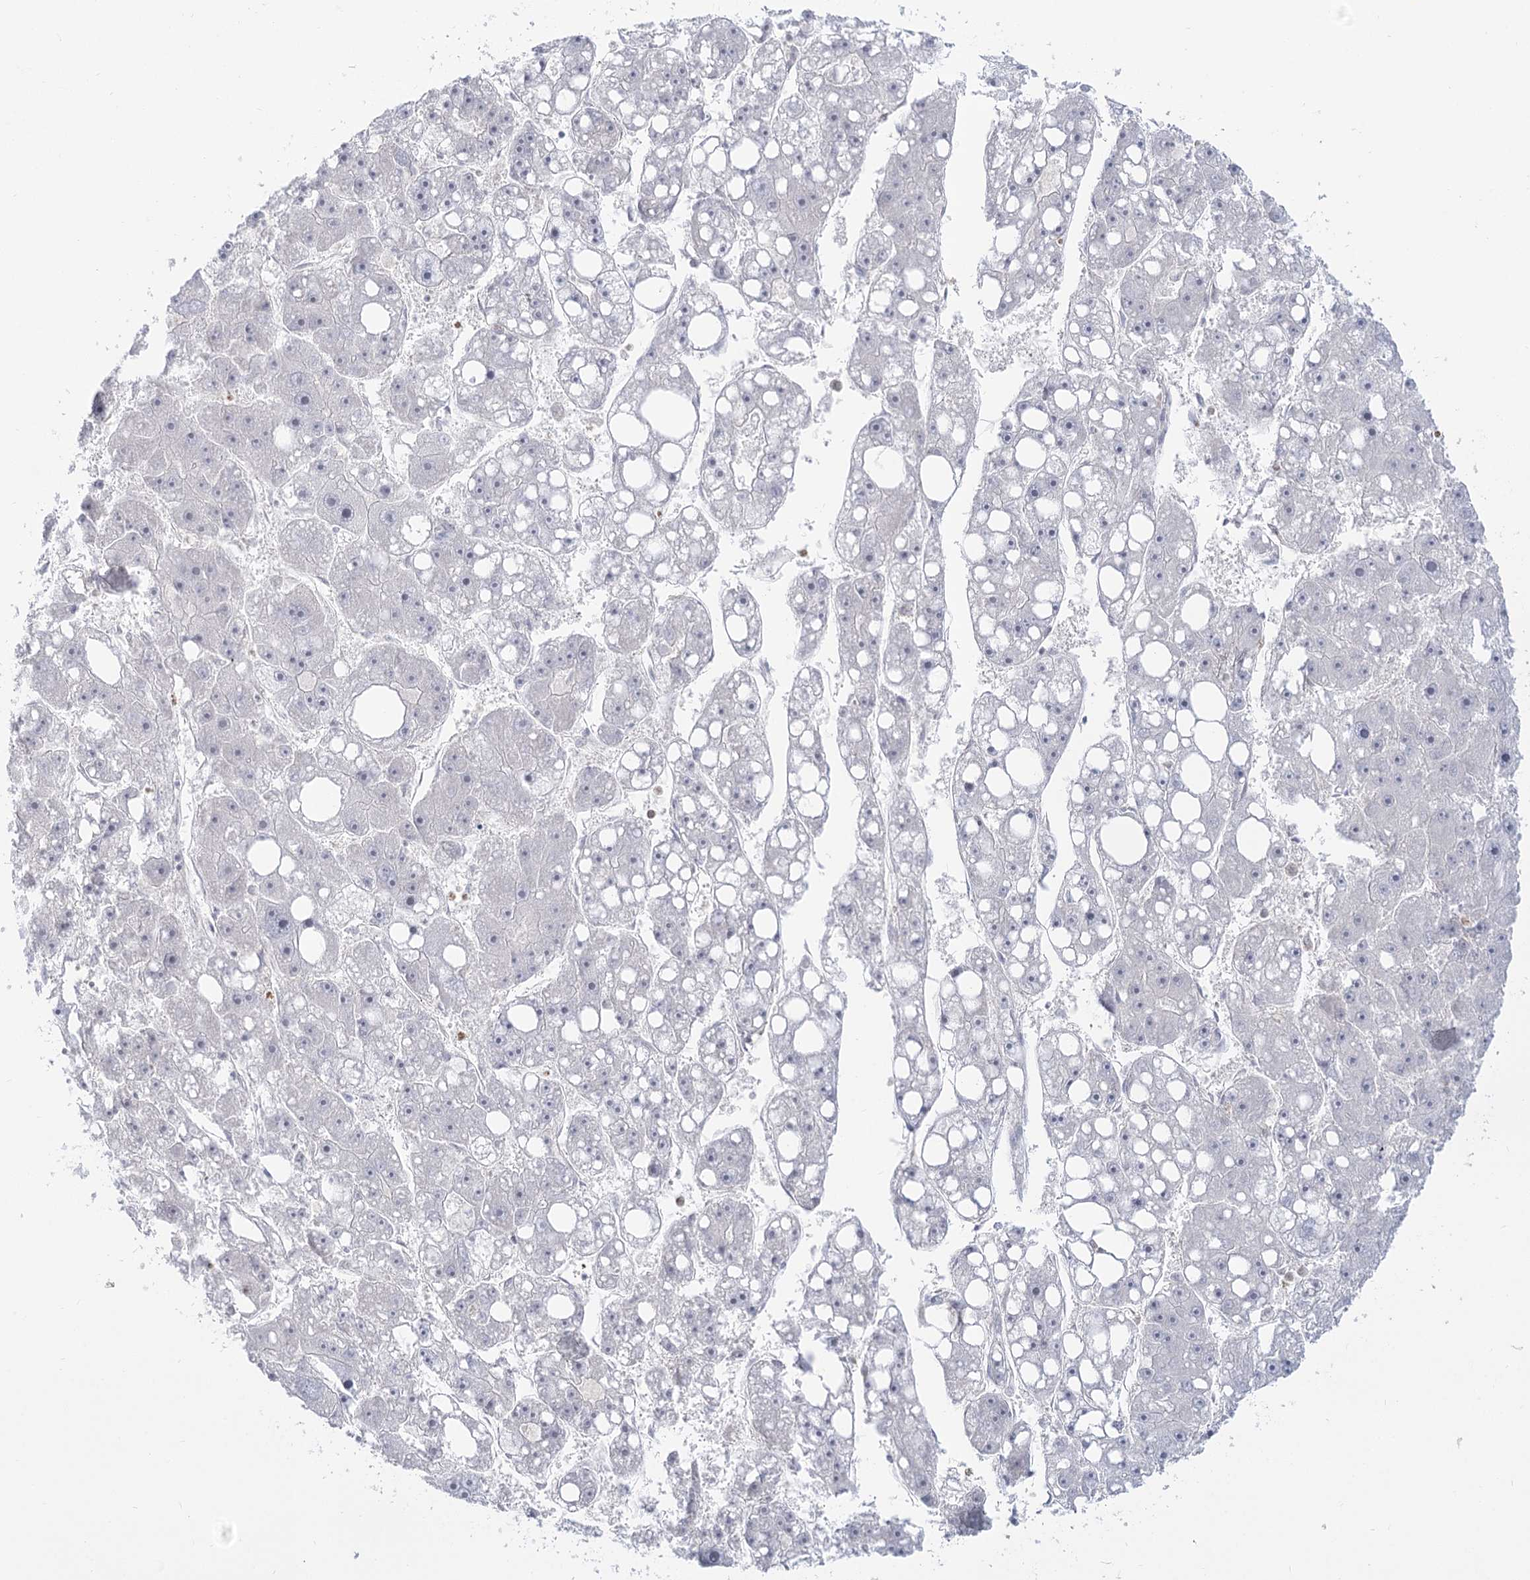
{"staining": {"intensity": "negative", "quantity": "none", "location": "none"}, "tissue": "liver cancer", "cell_type": "Tumor cells", "image_type": "cancer", "snomed": [{"axis": "morphology", "description": "Carcinoma, Hepatocellular, NOS"}, {"axis": "topography", "description": "Liver"}], "caption": "A histopathology image of liver cancer stained for a protein displays no brown staining in tumor cells. (DAB IHC with hematoxylin counter stain).", "gene": "MTMR3", "patient": {"sex": "female", "age": 61}}